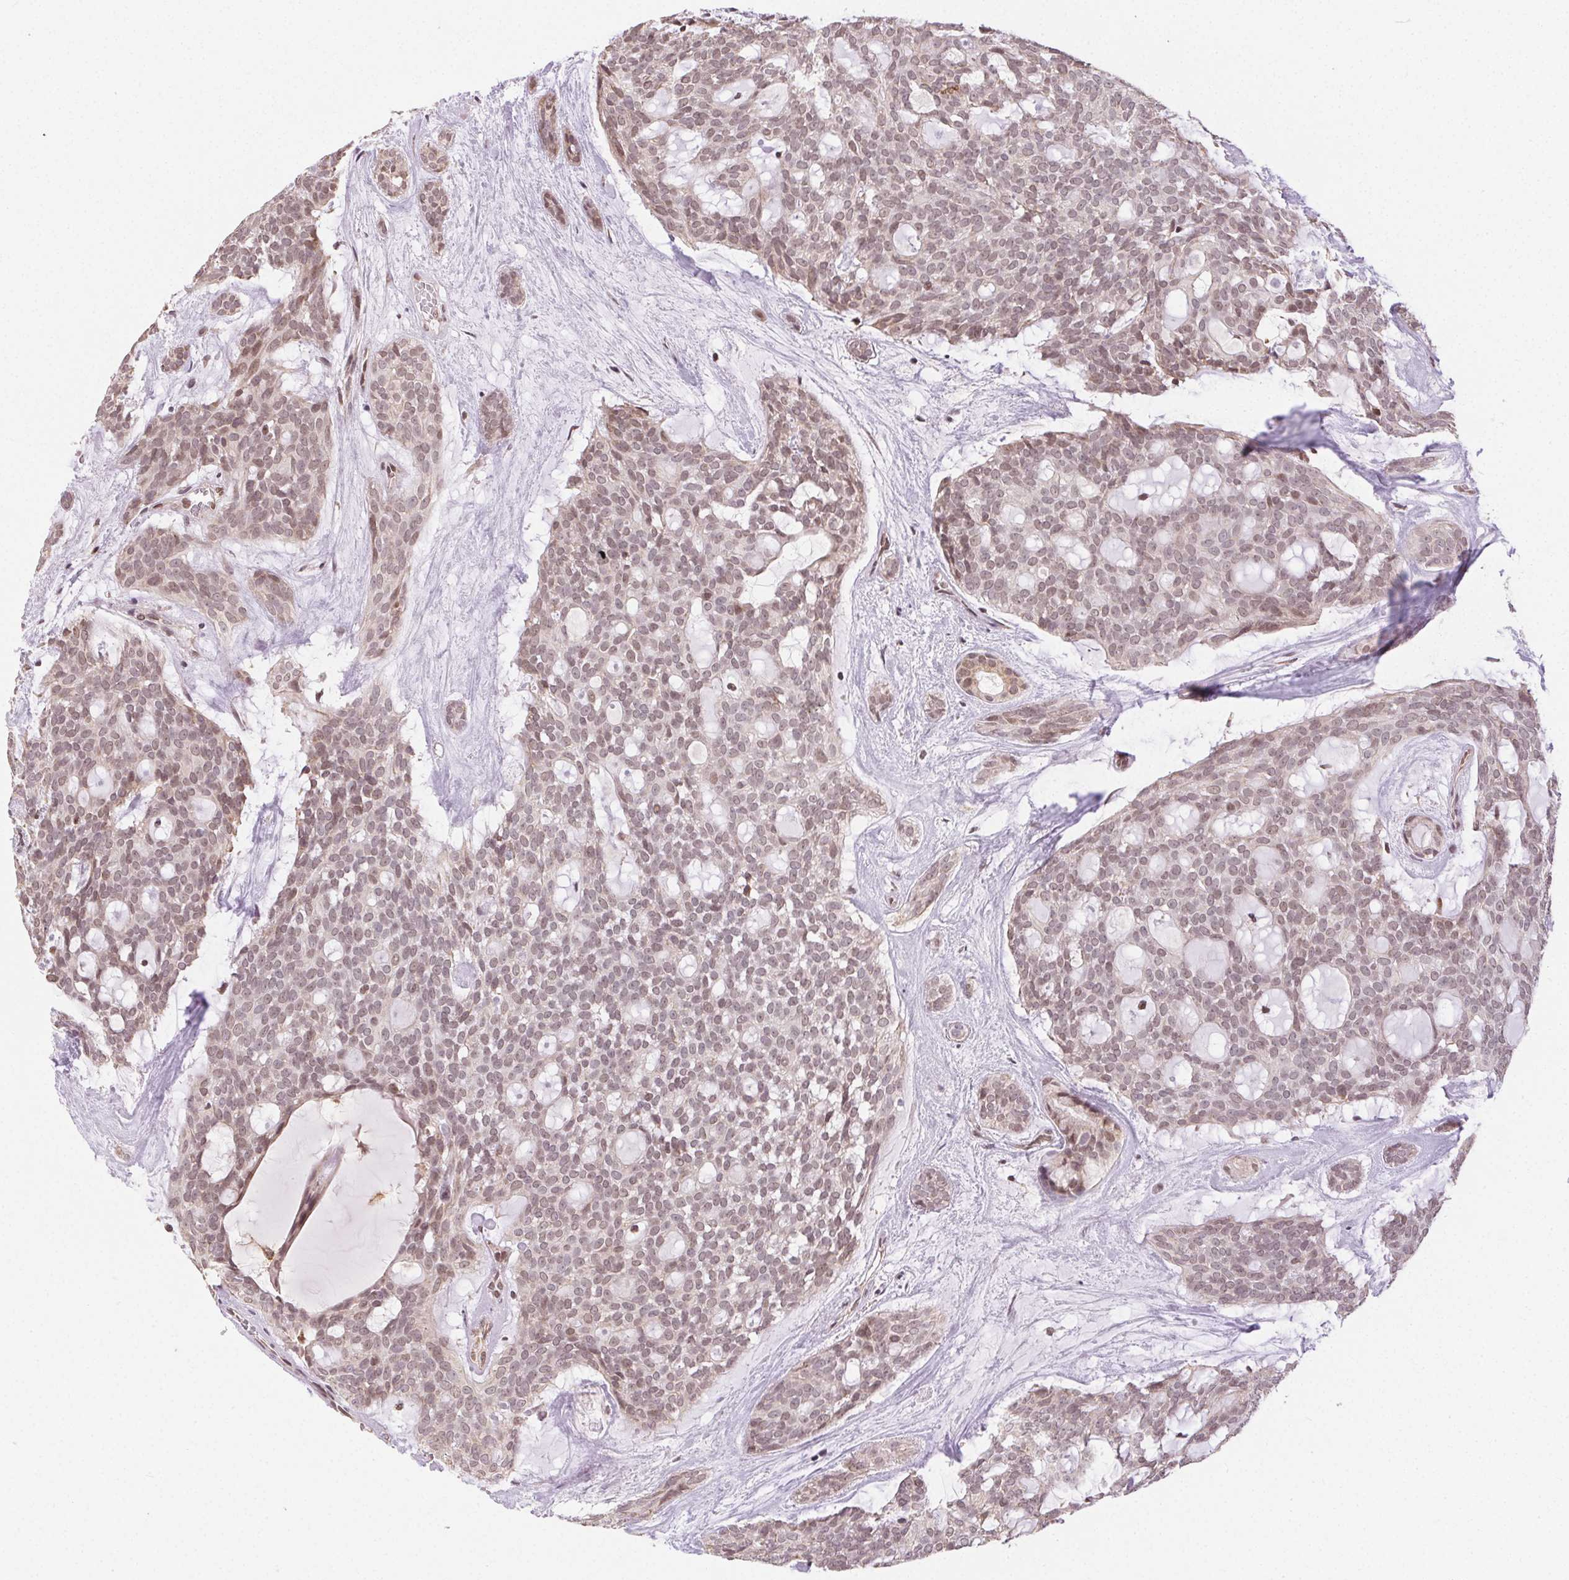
{"staining": {"intensity": "weak", "quantity": ">75%", "location": "nuclear"}, "tissue": "head and neck cancer", "cell_type": "Tumor cells", "image_type": "cancer", "snomed": [{"axis": "morphology", "description": "Adenocarcinoma, NOS"}, {"axis": "topography", "description": "Head-Neck"}], "caption": "Protein expression analysis of human head and neck adenocarcinoma reveals weak nuclear expression in approximately >75% of tumor cells. The staining was performed using DAB, with brown indicating positive protein expression. Nuclei are stained blue with hematoxylin.", "gene": "PIWIL4", "patient": {"sex": "male", "age": 66}}